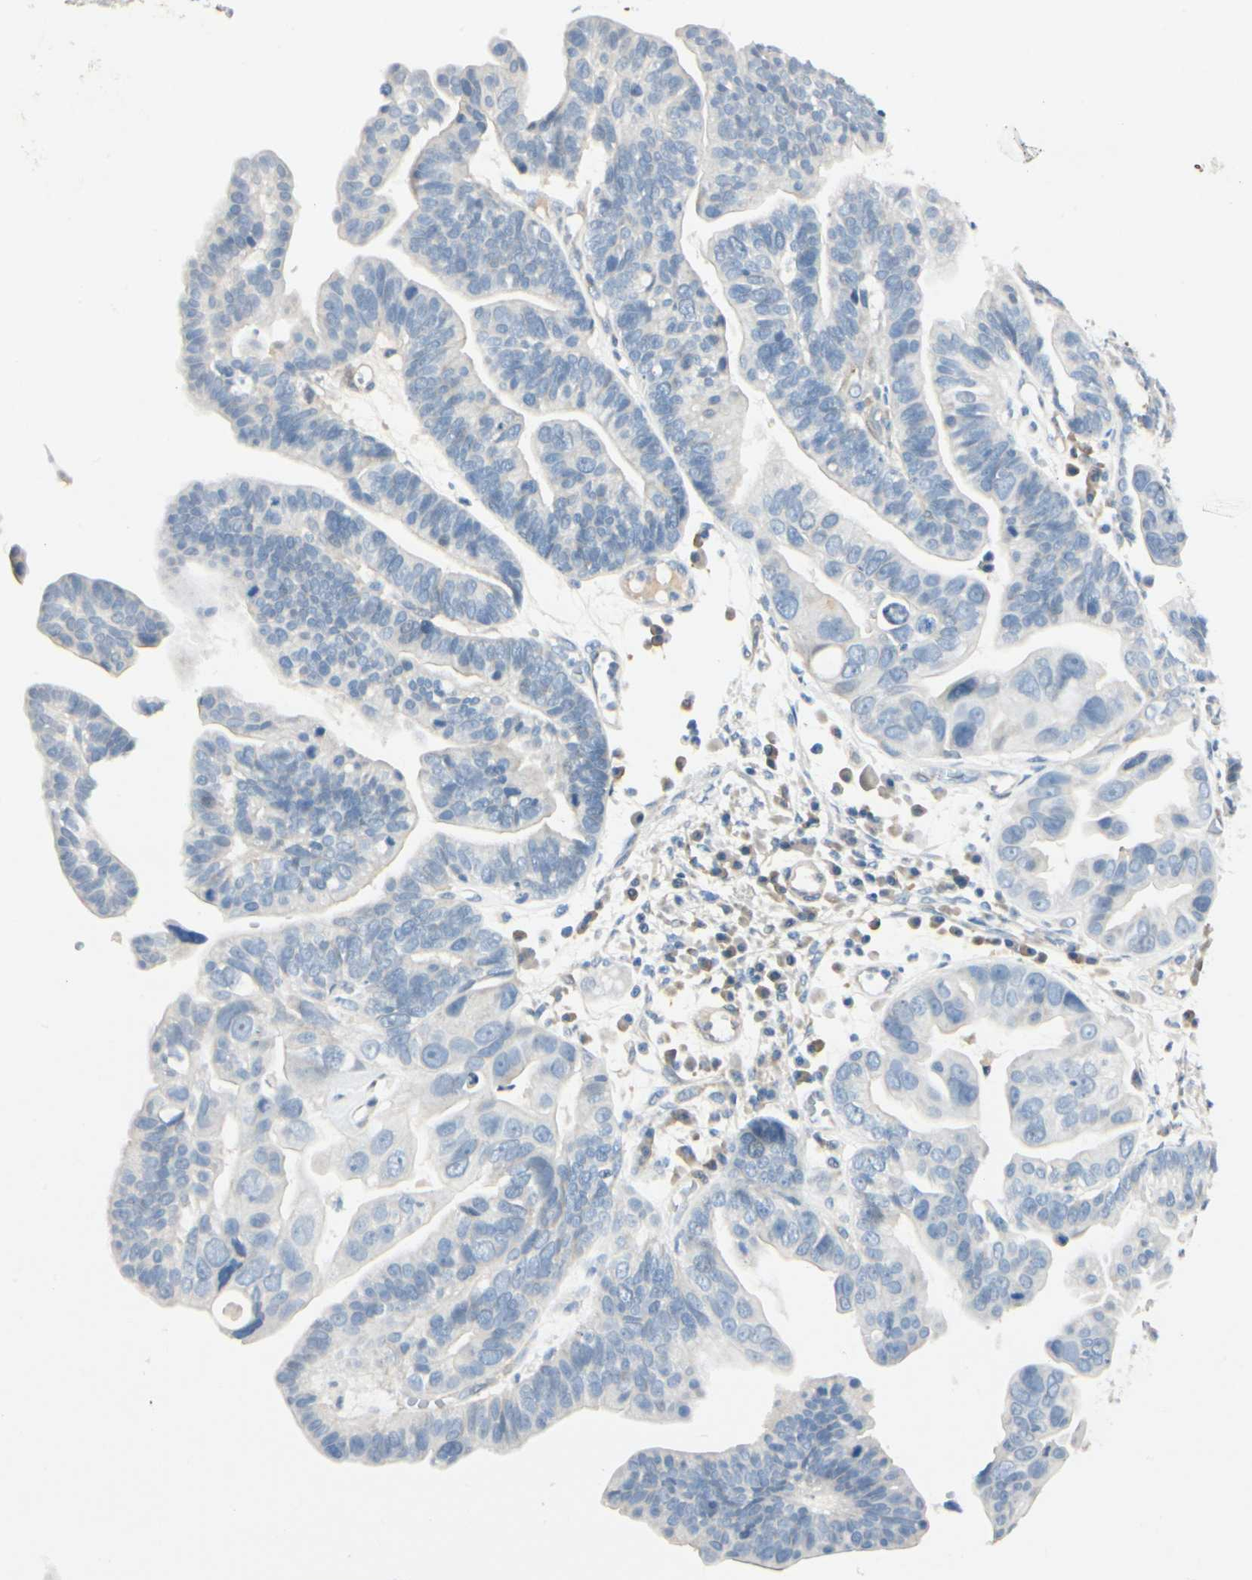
{"staining": {"intensity": "negative", "quantity": "none", "location": "none"}, "tissue": "ovarian cancer", "cell_type": "Tumor cells", "image_type": "cancer", "snomed": [{"axis": "morphology", "description": "Cystadenocarcinoma, serous, NOS"}, {"axis": "topography", "description": "Ovary"}], "caption": "A histopathology image of human ovarian cancer is negative for staining in tumor cells.", "gene": "AMPH", "patient": {"sex": "female", "age": 56}}